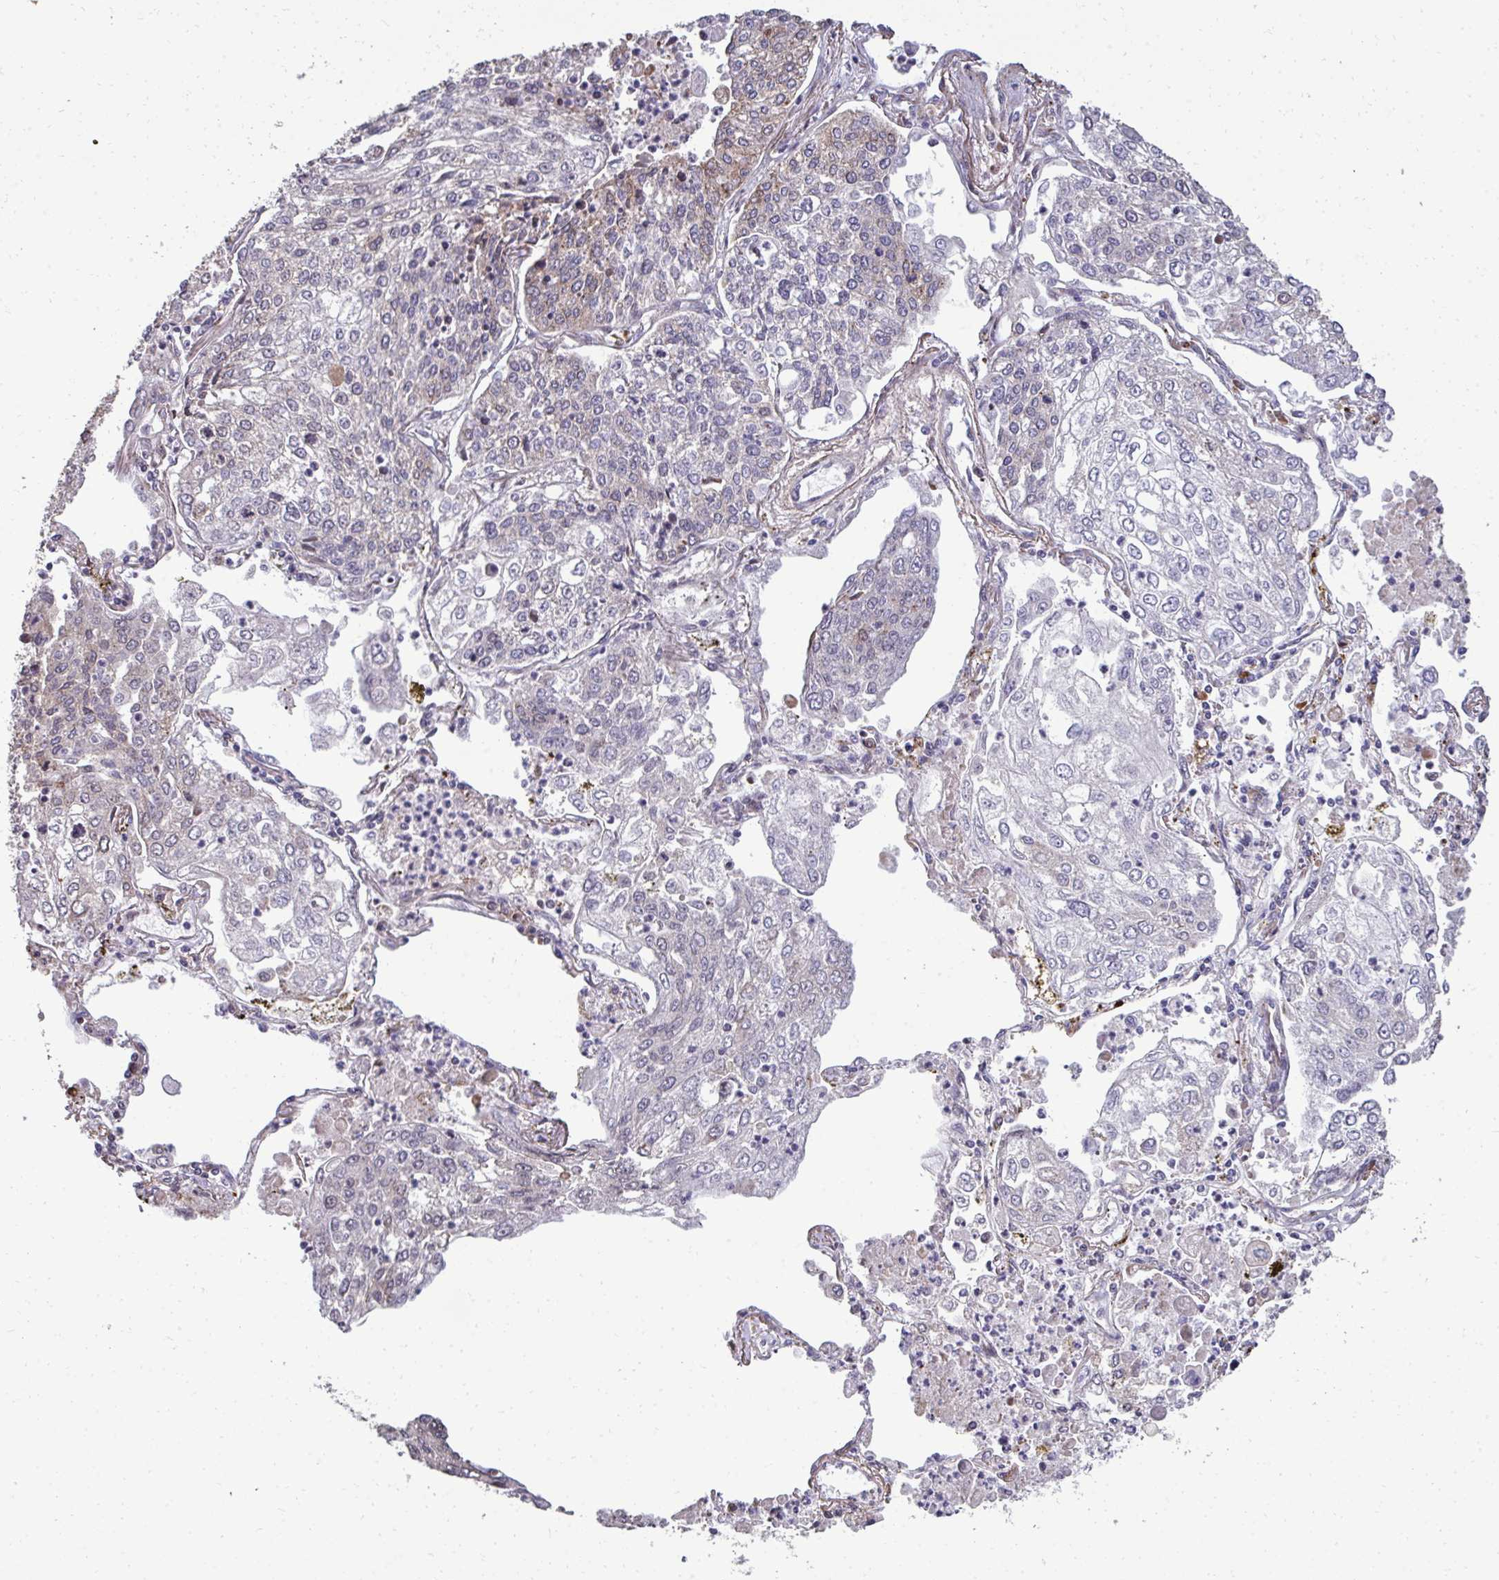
{"staining": {"intensity": "negative", "quantity": "none", "location": "none"}, "tissue": "lung cancer", "cell_type": "Tumor cells", "image_type": "cancer", "snomed": [{"axis": "morphology", "description": "Squamous cell carcinoma, NOS"}, {"axis": "topography", "description": "Lung"}], "caption": "This image is of squamous cell carcinoma (lung) stained with IHC to label a protein in brown with the nuclei are counter-stained blue. There is no staining in tumor cells.", "gene": "FIBCD1", "patient": {"sex": "male", "age": 74}}